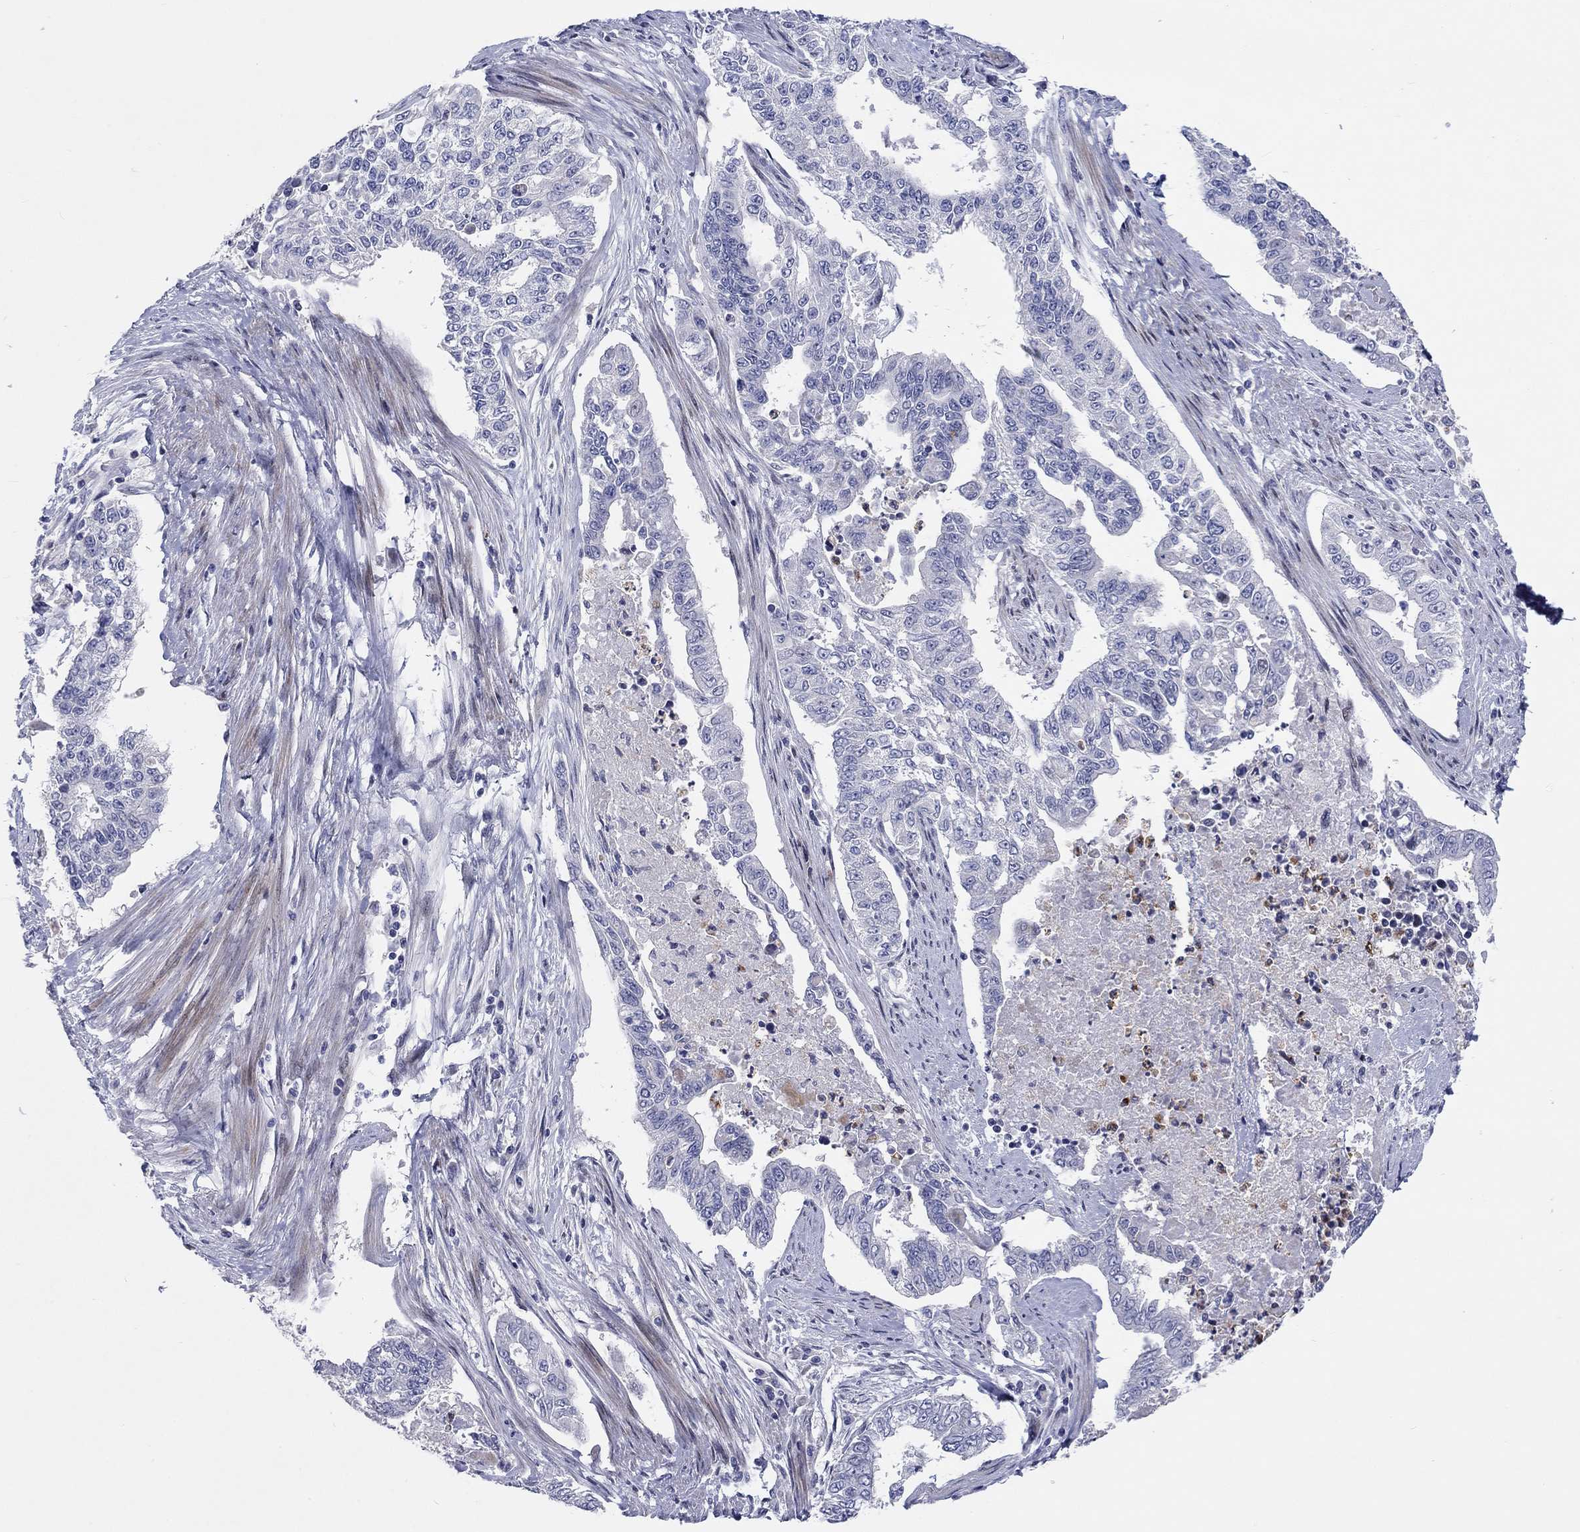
{"staining": {"intensity": "negative", "quantity": "none", "location": "none"}, "tissue": "endometrial cancer", "cell_type": "Tumor cells", "image_type": "cancer", "snomed": [{"axis": "morphology", "description": "Adenocarcinoma, NOS"}, {"axis": "topography", "description": "Uterus"}], "caption": "This is an immunohistochemistry image of human endometrial adenocarcinoma. There is no expression in tumor cells.", "gene": "ARHGAP36", "patient": {"sex": "female", "age": 59}}